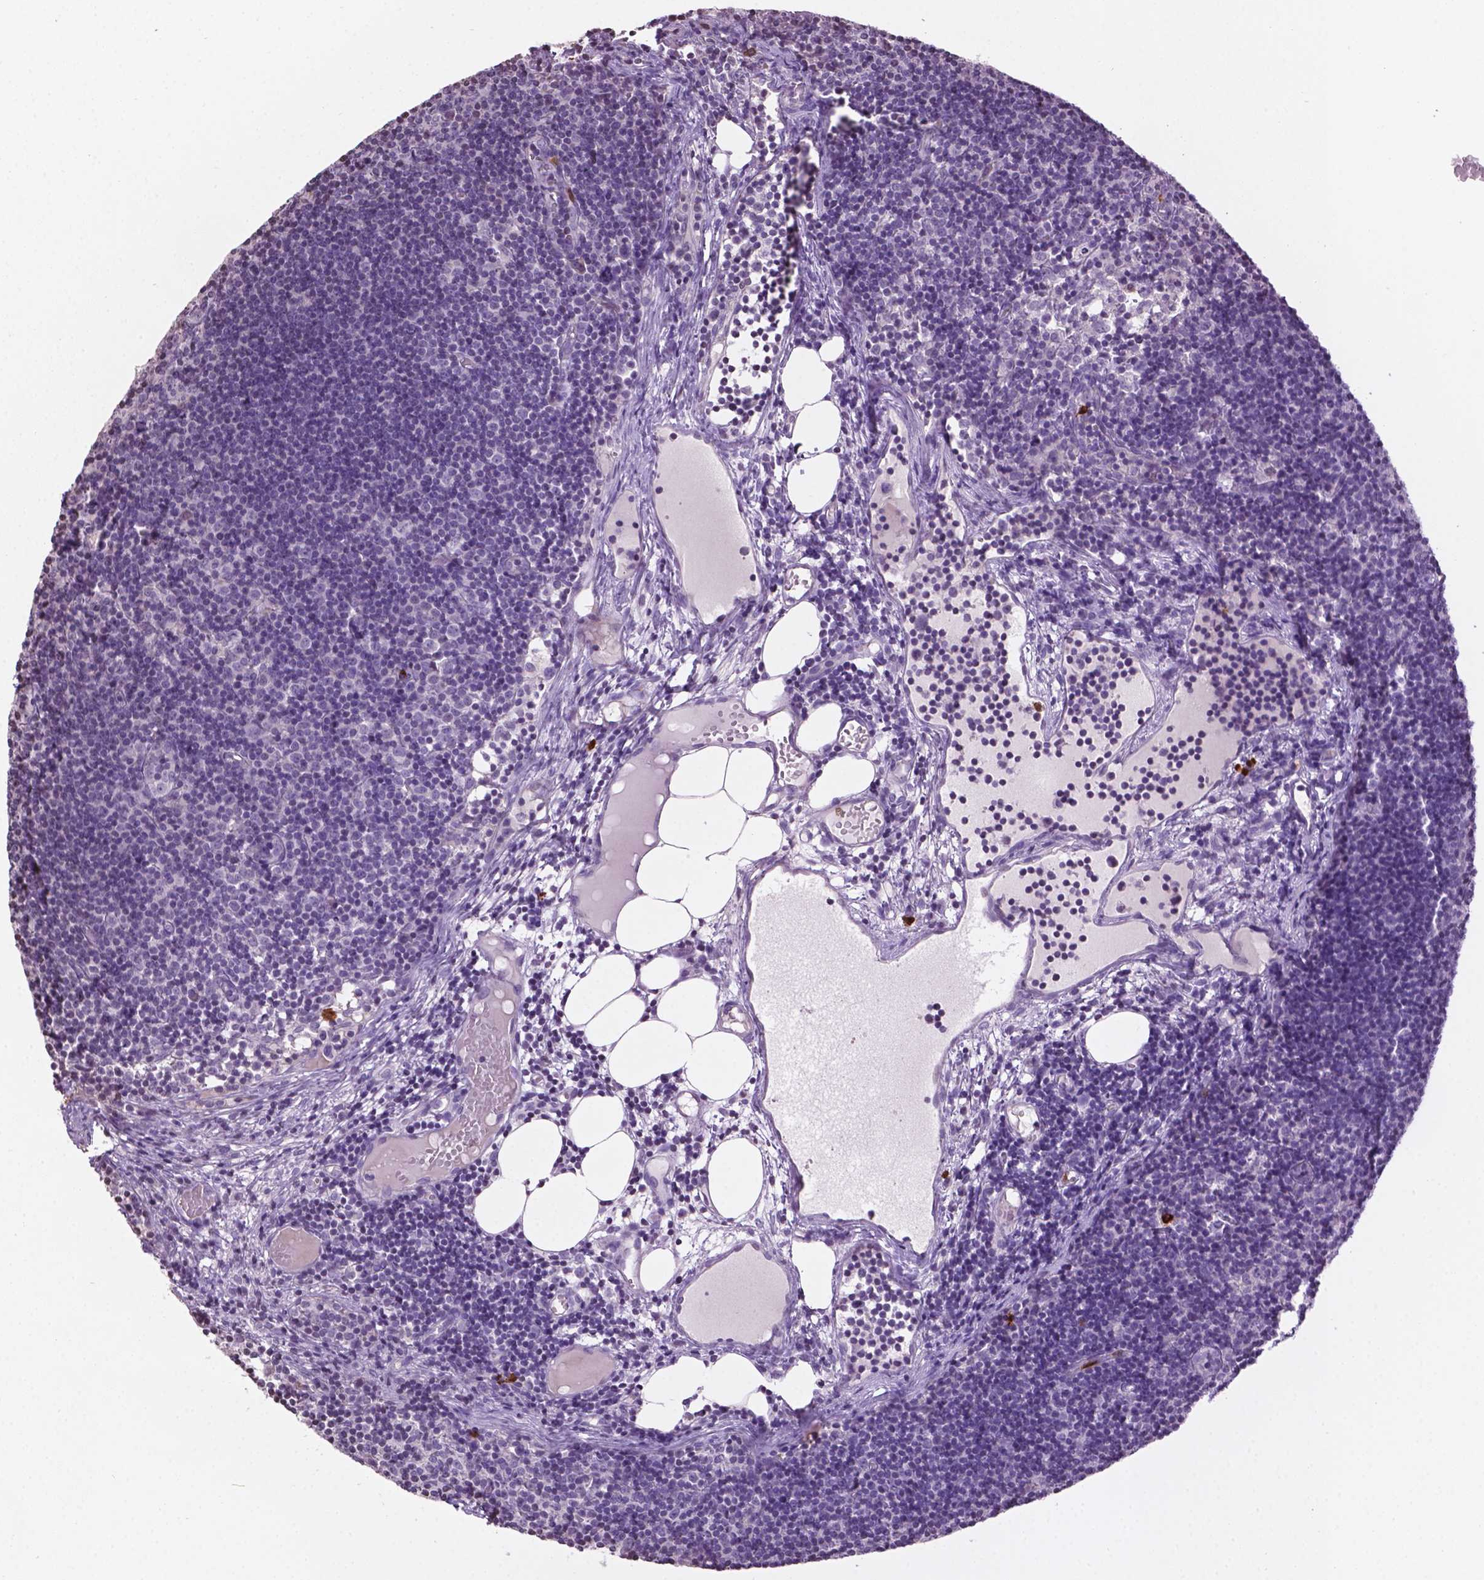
{"staining": {"intensity": "negative", "quantity": "none", "location": "none"}, "tissue": "lymph node", "cell_type": "Germinal center cells", "image_type": "normal", "snomed": [{"axis": "morphology", "description": "Normal tissue, NOS"}, {"axis": "topography", "description": "Lymph node"}], "caption": "An immunohistochemistry (IHC) histopathology image of benign lymph node is shown. There is no staining in germinal center cells of lymph node.", "gene": "NTNG2", "patient": {"sex": "female", "age": 41}}